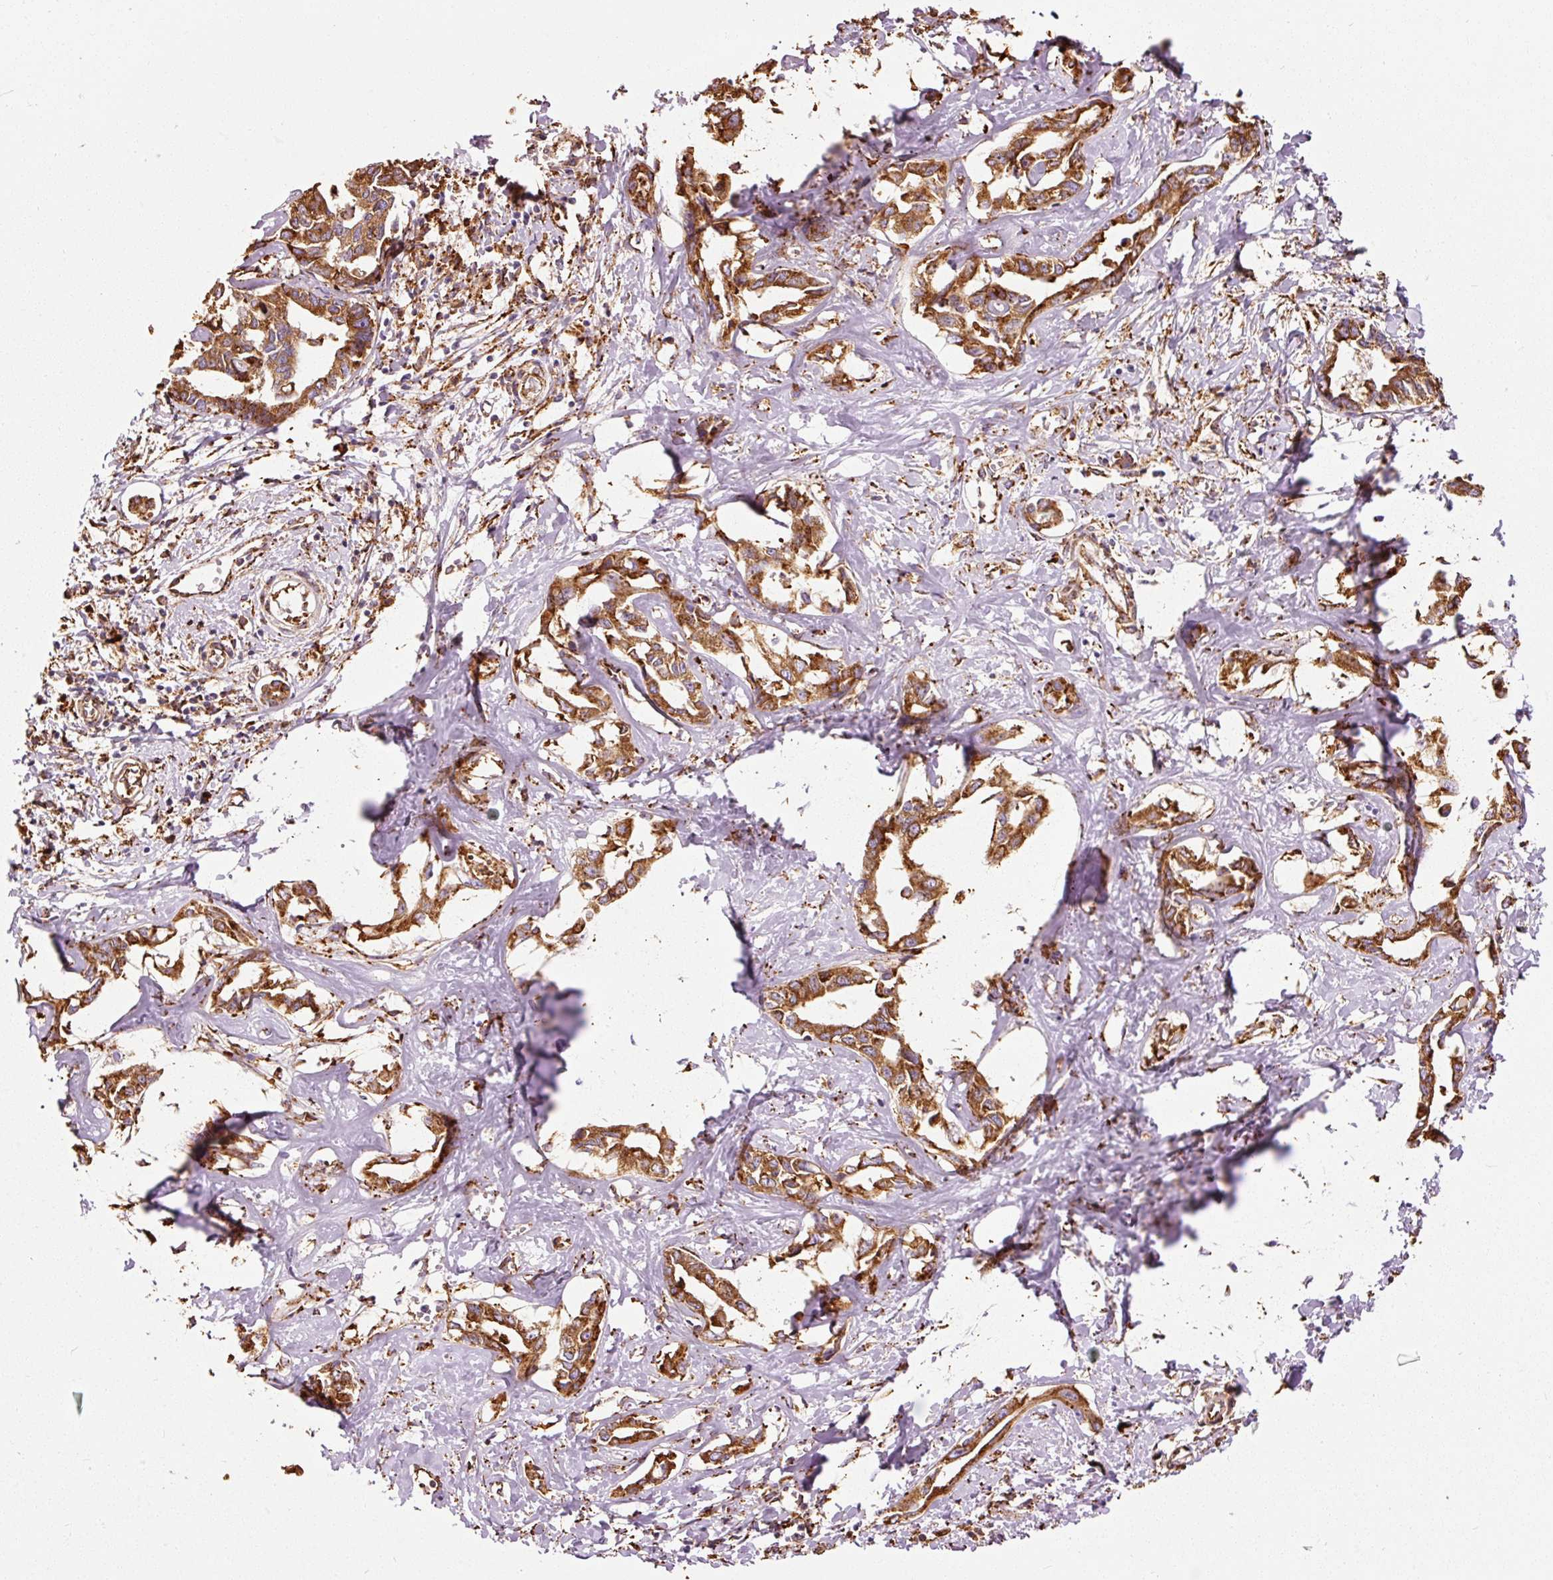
{"staining": {"intensity": "strong", "quantity": ">75%", "location": "cytoplasmic/membranous"}, "tissue": "liver cancer", "cell_type": "Tumor cells", "image_type": "cancer", "snomed": [{"axis": "morphology", "description": "Cholangiocarcinoma"}, {"axis": "topography", "description": "Liver"}], "caption": "Protein expression analysis of cholangiocarcinoma (liver) exhibits strong cytoplasmic/membranous positivity in about >75% of tumor cells. The protein of interest is shown in brown color, while the nuclei are stained blue.", "gene": "KLC1", "patient": {"sex": "male", "age": 59}}